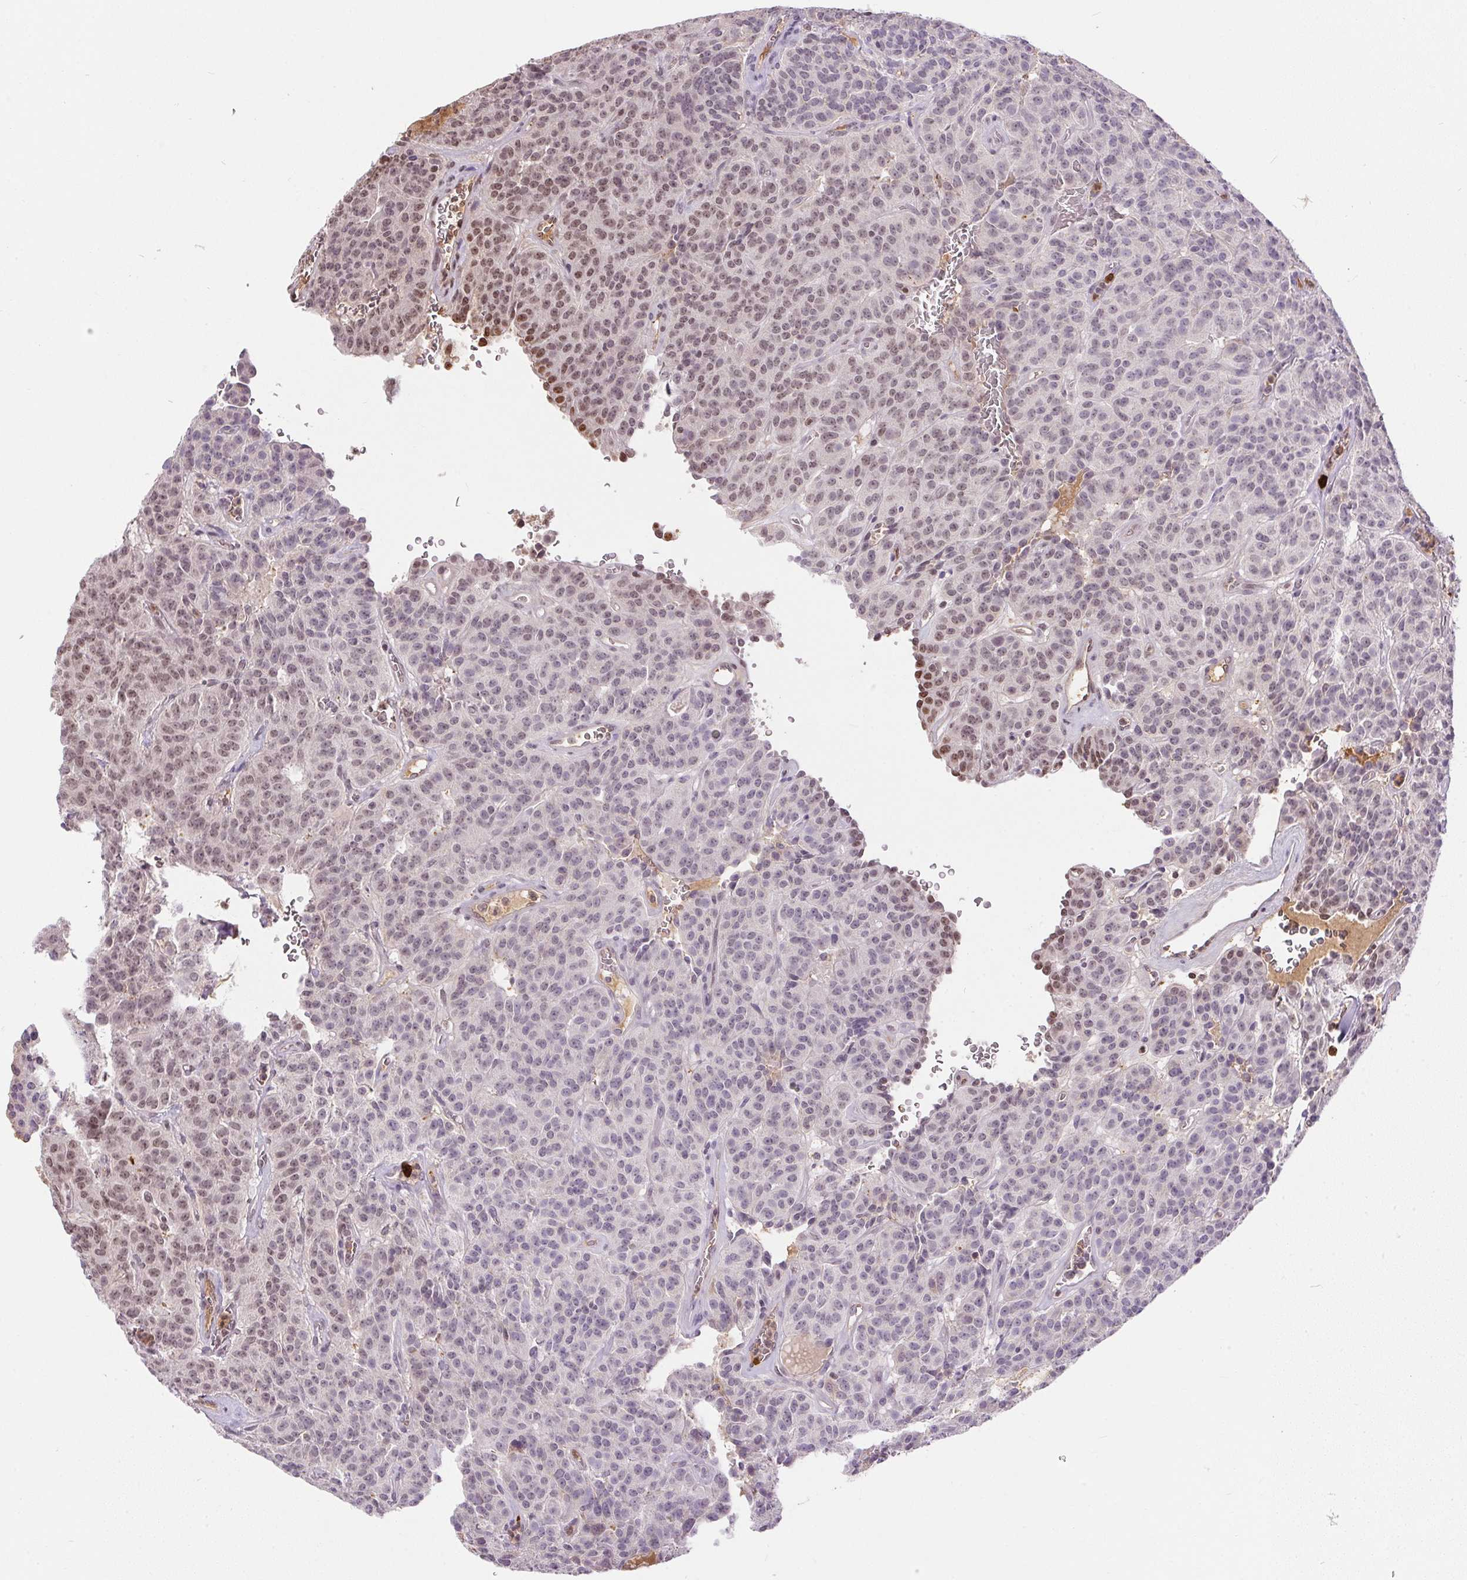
{"staining": {"intensity": "moderate", "quantity": "<25%", "location": "nuclear"}, "tissue": "carcinoid", "cell_type": "Tumor cells", "image_type": "cancer", "snomed": [{"axis": "morphology", "description": "Carcinoid, malignant, NOS"}, {"axis": "topography", "description": "Lung"}], "caption": "Approximately <25% of tumor cells in human carcinoid demonstrate moderate nuclear protein expression as visualized by brown immunohistochemical staining.", "gene": "ORM1", "patient": {"sex": "female", "age": 61}}